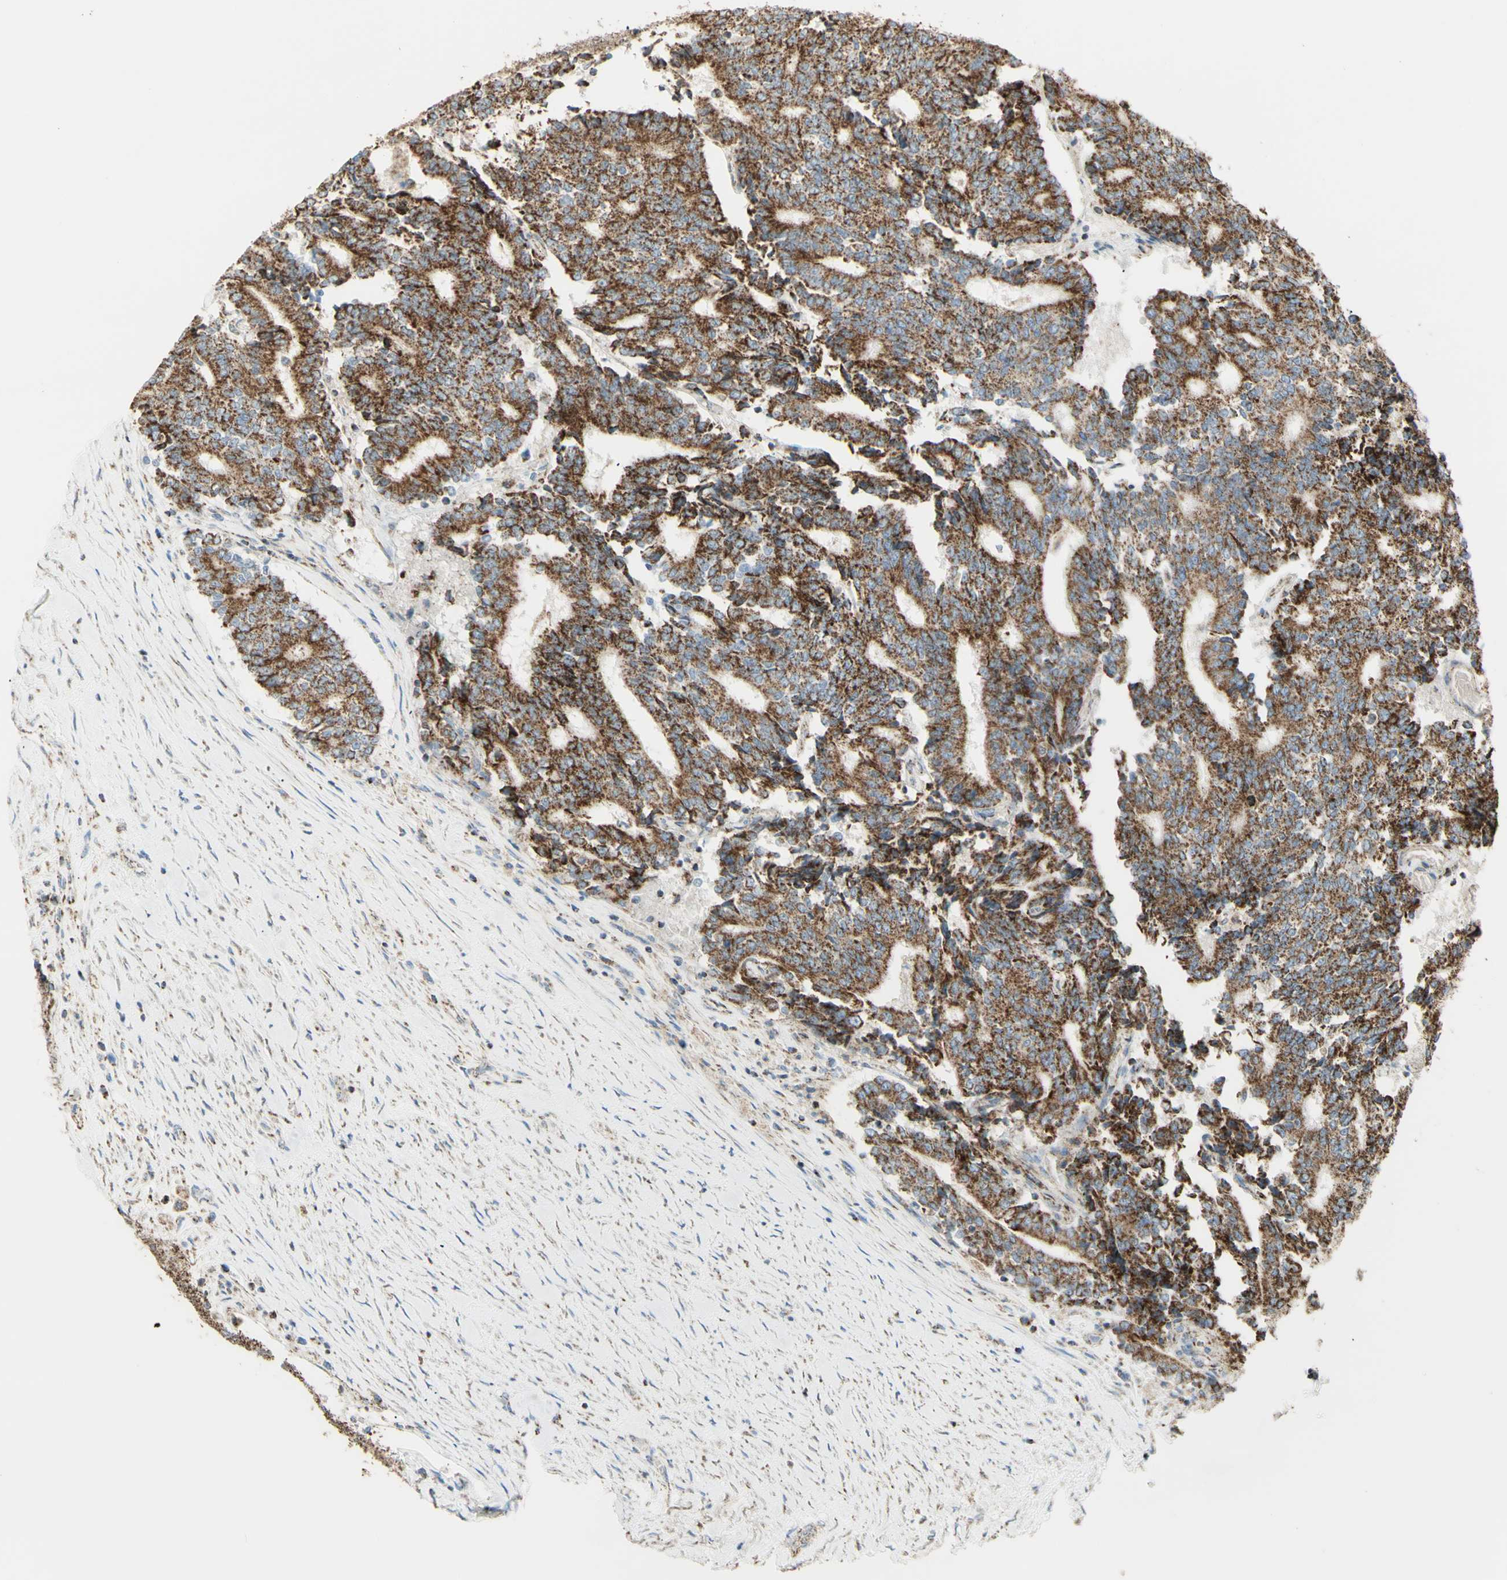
{"staining": {"intensity": "moderate", "quantity": ">75%", "location": "cytoplasmic/membranous"}, "tissue": "prostate cancer", "cell_type": "Tumor cells", "image_type": "cancer", "snomed": [{"axis": "morphology", "description": "Normal tissue, NOS"}, {"axis": "morphology", "description": "Adenocarcinoma, High grade"}, {"axis": "topography", "description": "Prostate"}, {"axis": "topography", "description": "Seminal veicle"}], "caption": "IHC histopathology image of human prostate cancer (high-grade adenocarcinoma) stained for a protein (brown), which displays medium levels of moderate cytoplasmic/membranous positivity in about >75% of tumor cells.", "gene": "LETM1", "patient": {"sex": "male", "age": 55}}